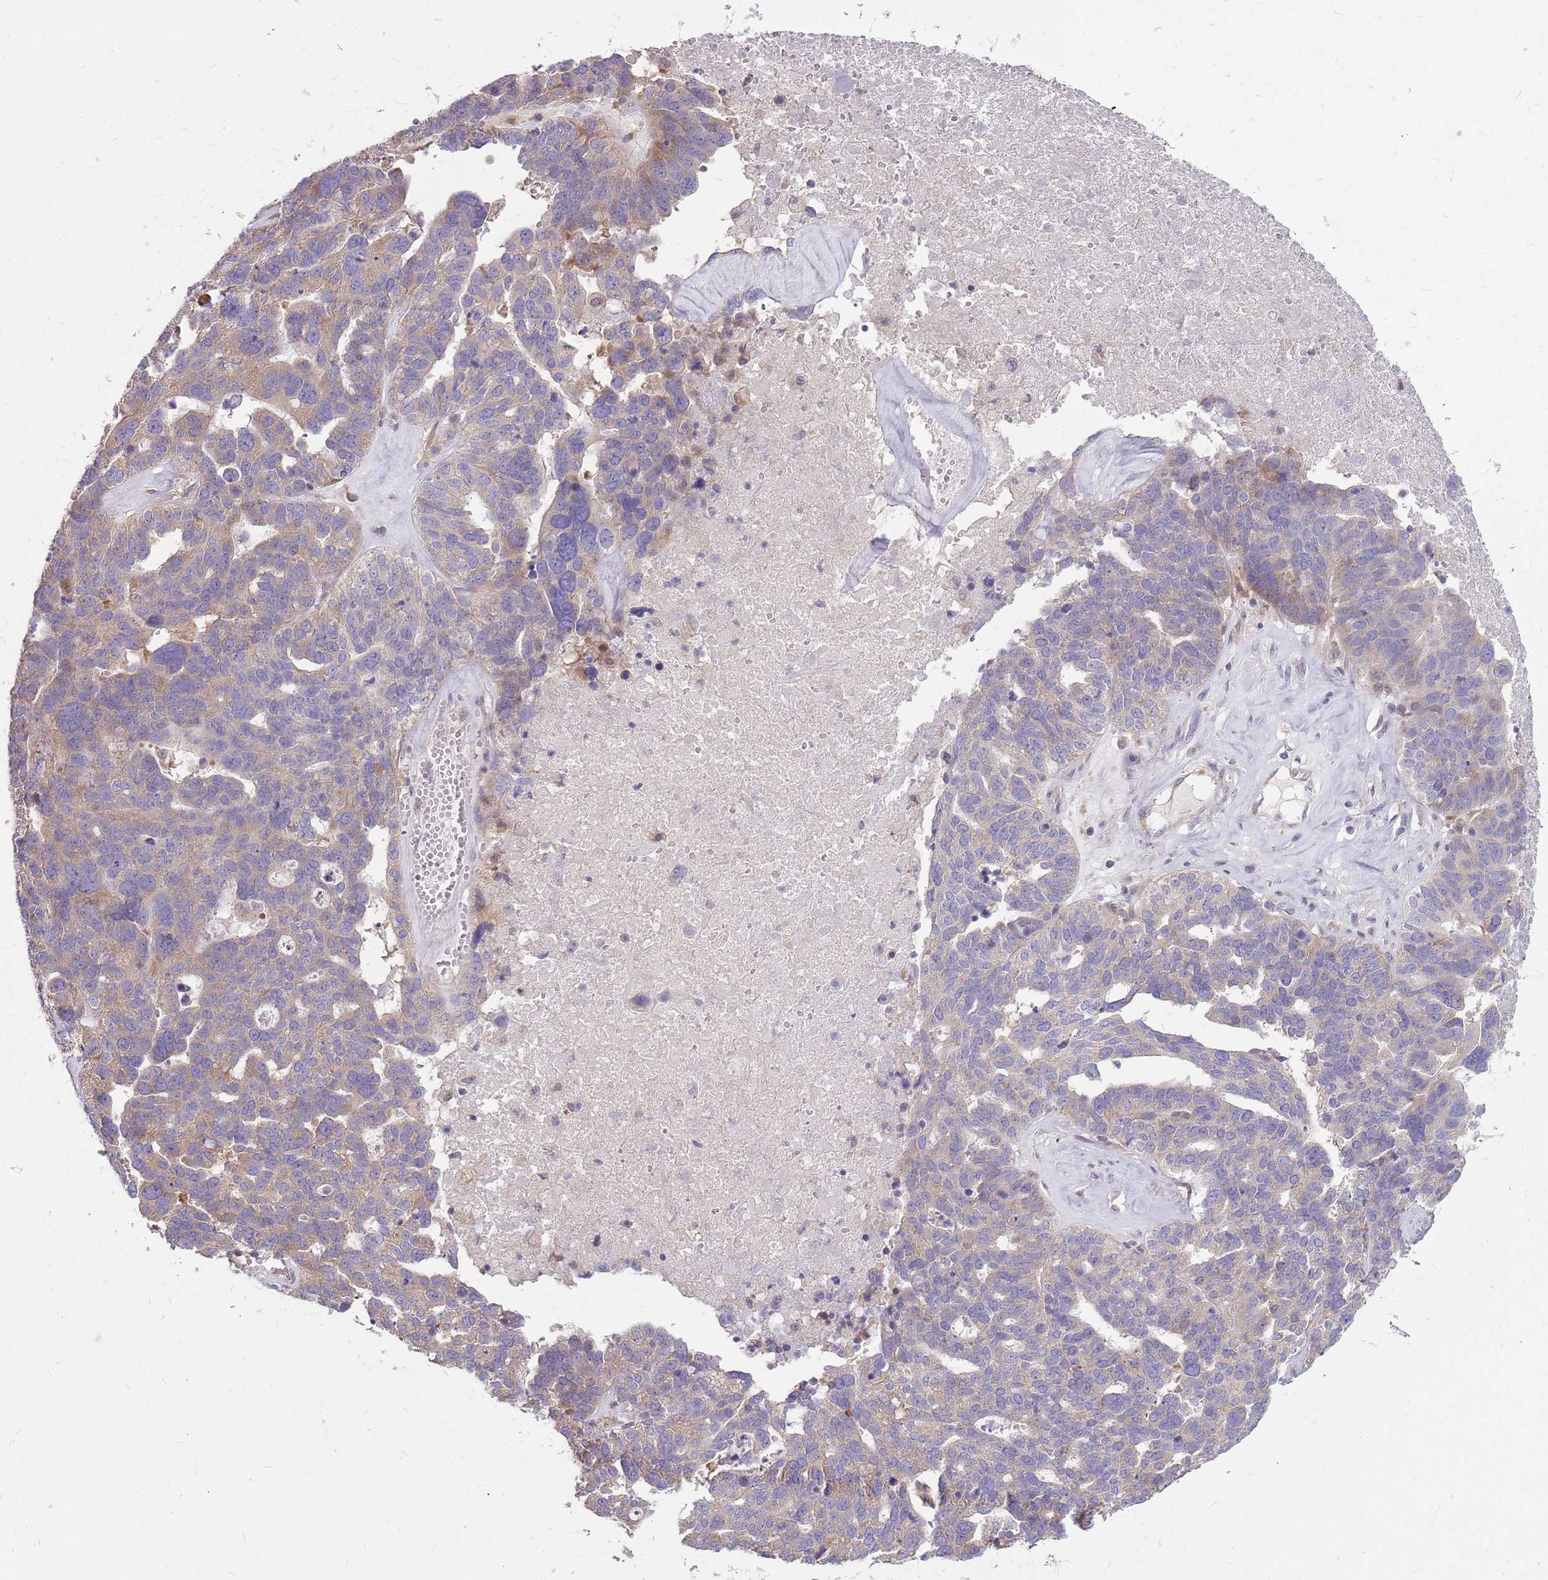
{"staining": {"intensity": "weak", "quantity": "25%-75%", "location": "cytoplasmic/membranous"}, "tissue": "ovarian cancer", "cell_type": "Tumor cells", "image_type": "cancer", "snomed": [{"axis": "morphology", "description": "Cystadenocarcinoma, serous, NOS"}, {"axis": "topography", "description": "Ovary"}], "caption": "Immunohistochemistry histopathology image of neoplastic tissue: ovarian cancer (serous cystadenocarcinoma) stained using immunohistochemistry exhibits low levels of weak protein expression localized specifically in the cytoplasmic/membranous of tumor cells, appearing as a cytoplasmic/membranous brown color.", "gene": "PPP1R27", "patient": {"sex": "female", "age": 59}}